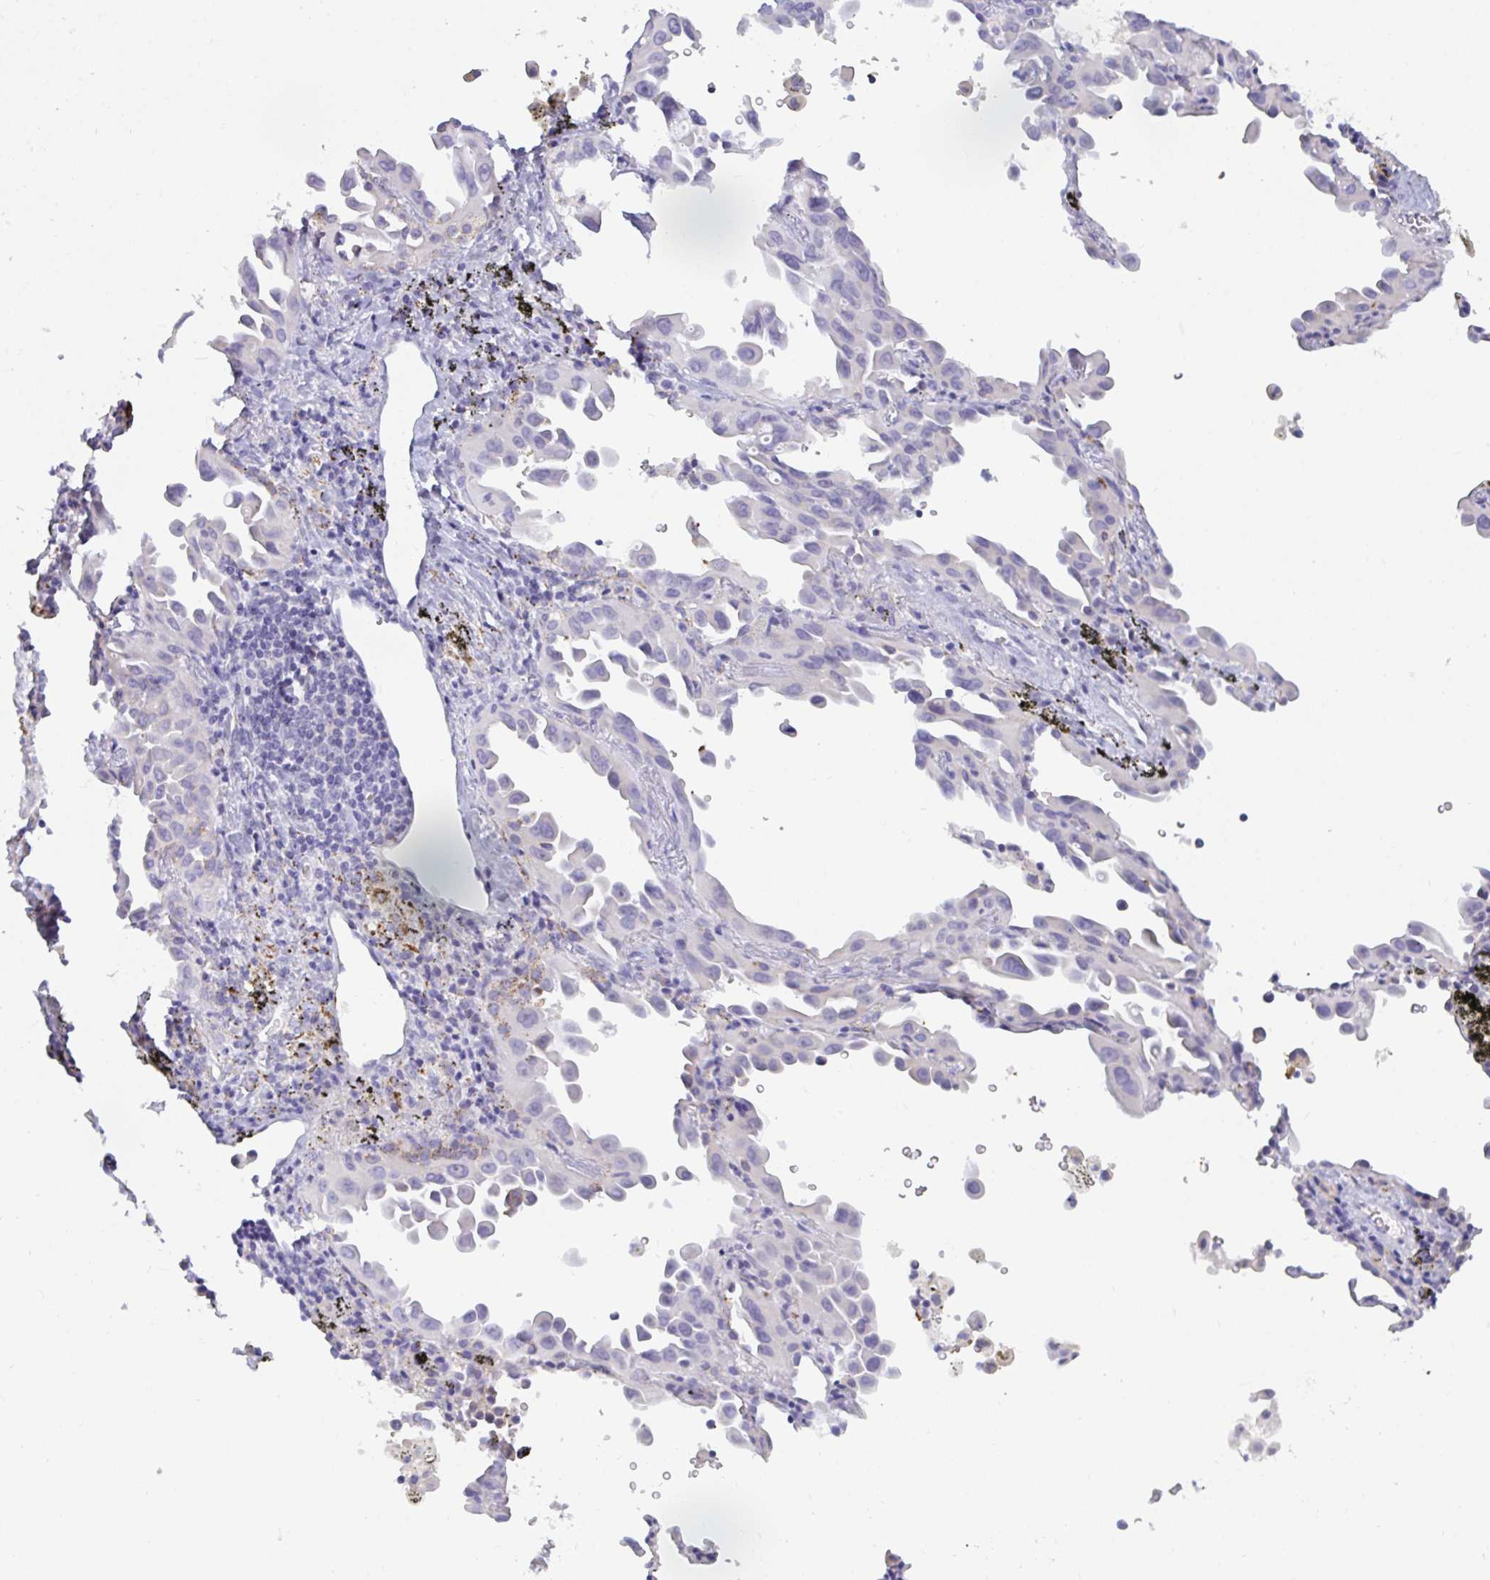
{"staining": {"intensity": "negative", "quantity": "none", "location": "none"}, "tissue": "lung cancer", "cell_type": "Tumor cells", "image_type": "cancer", "snomed": [{"axis": "morphology", "description": "Adenocarcinoma, NOS"}, {"axis": "topography", "description": "Lung"}], "caption": "Immunohistochemical staining of lung cancer (adenocarcinoma) displays no significant positivity in tumor cells.", "gene": "SEMA6B", "patient": {"sex": "male", "age": 68}}